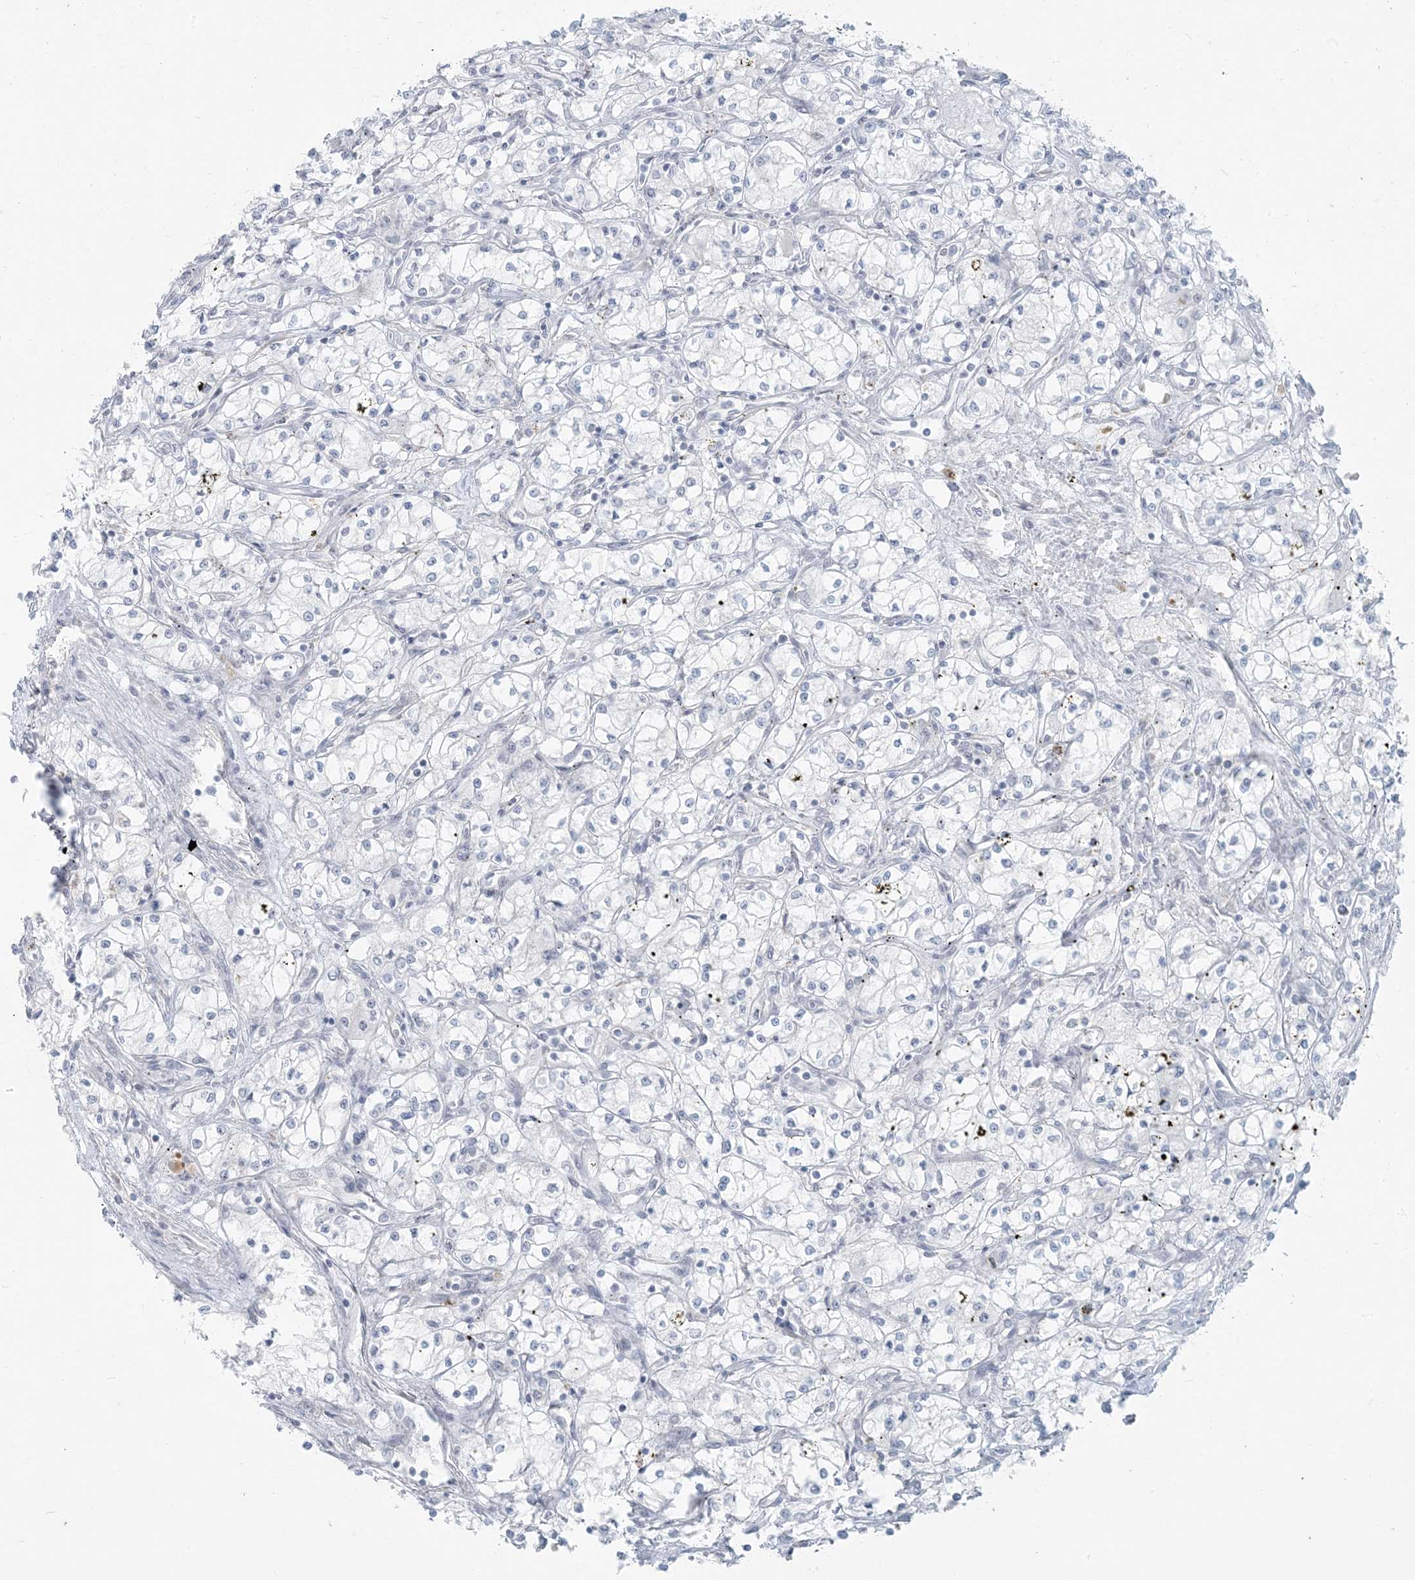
{"staining": {"intensity": "negative", "quantity": "none", "location": "none"}, "tissue": "renal cancer", "cell_type": "Tumor cells", "image_type": "cancer", "snomed": [{"axis": "morphology", "description": "Adenocarcinoma, NOS"}, {"axis": "topography", "description": "Kidney"}], "caption": "The photomicrograph displays no staining of tumor cells in renal cancer (adenocarcinoma).", "gene": "SCML1", "patient": {"sex": "male", "age": 59}}